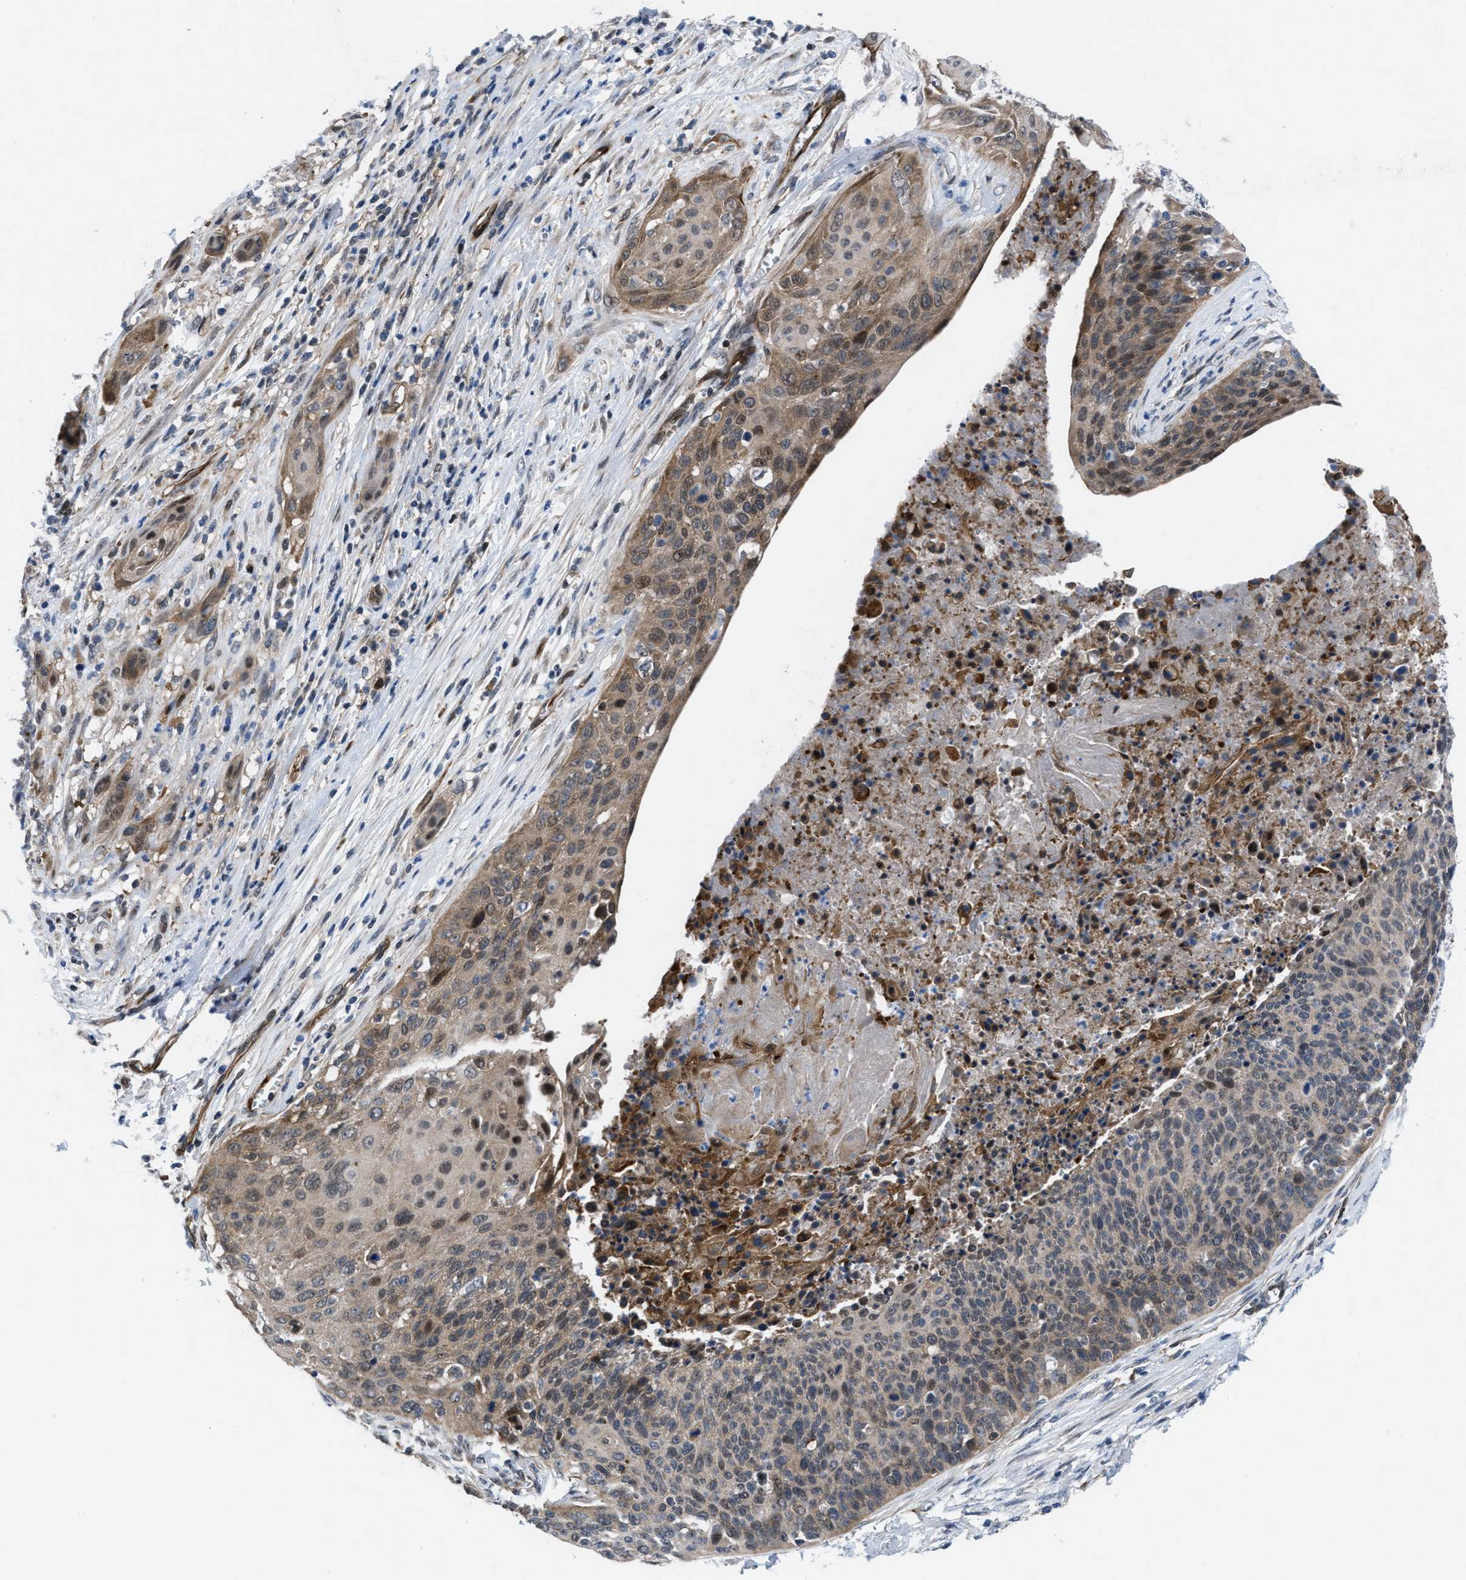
{"staining": {"intensity": "weak", "quantity": "25%-75%", "location": "cytoplasmic/membranous"}, "tissue": "cervical cancer", "cell_type": "Tumor cells", "image_type": "cancer", "snomed": [{"axis": "morphology", "description": "Squamous cell carcinoma, NOS"}, {"axis": "topography", "description": "Cervix"}], "caption": "A high-resolution micrograph shows immunohistochemistry (IHC) staining of cervical cancer, which displays weak cytoplasmic/membranous expression in about 25%-75% of tumor cells.", "gene": "IL17RE", "patient": {"sex": "female", "age": 55}}